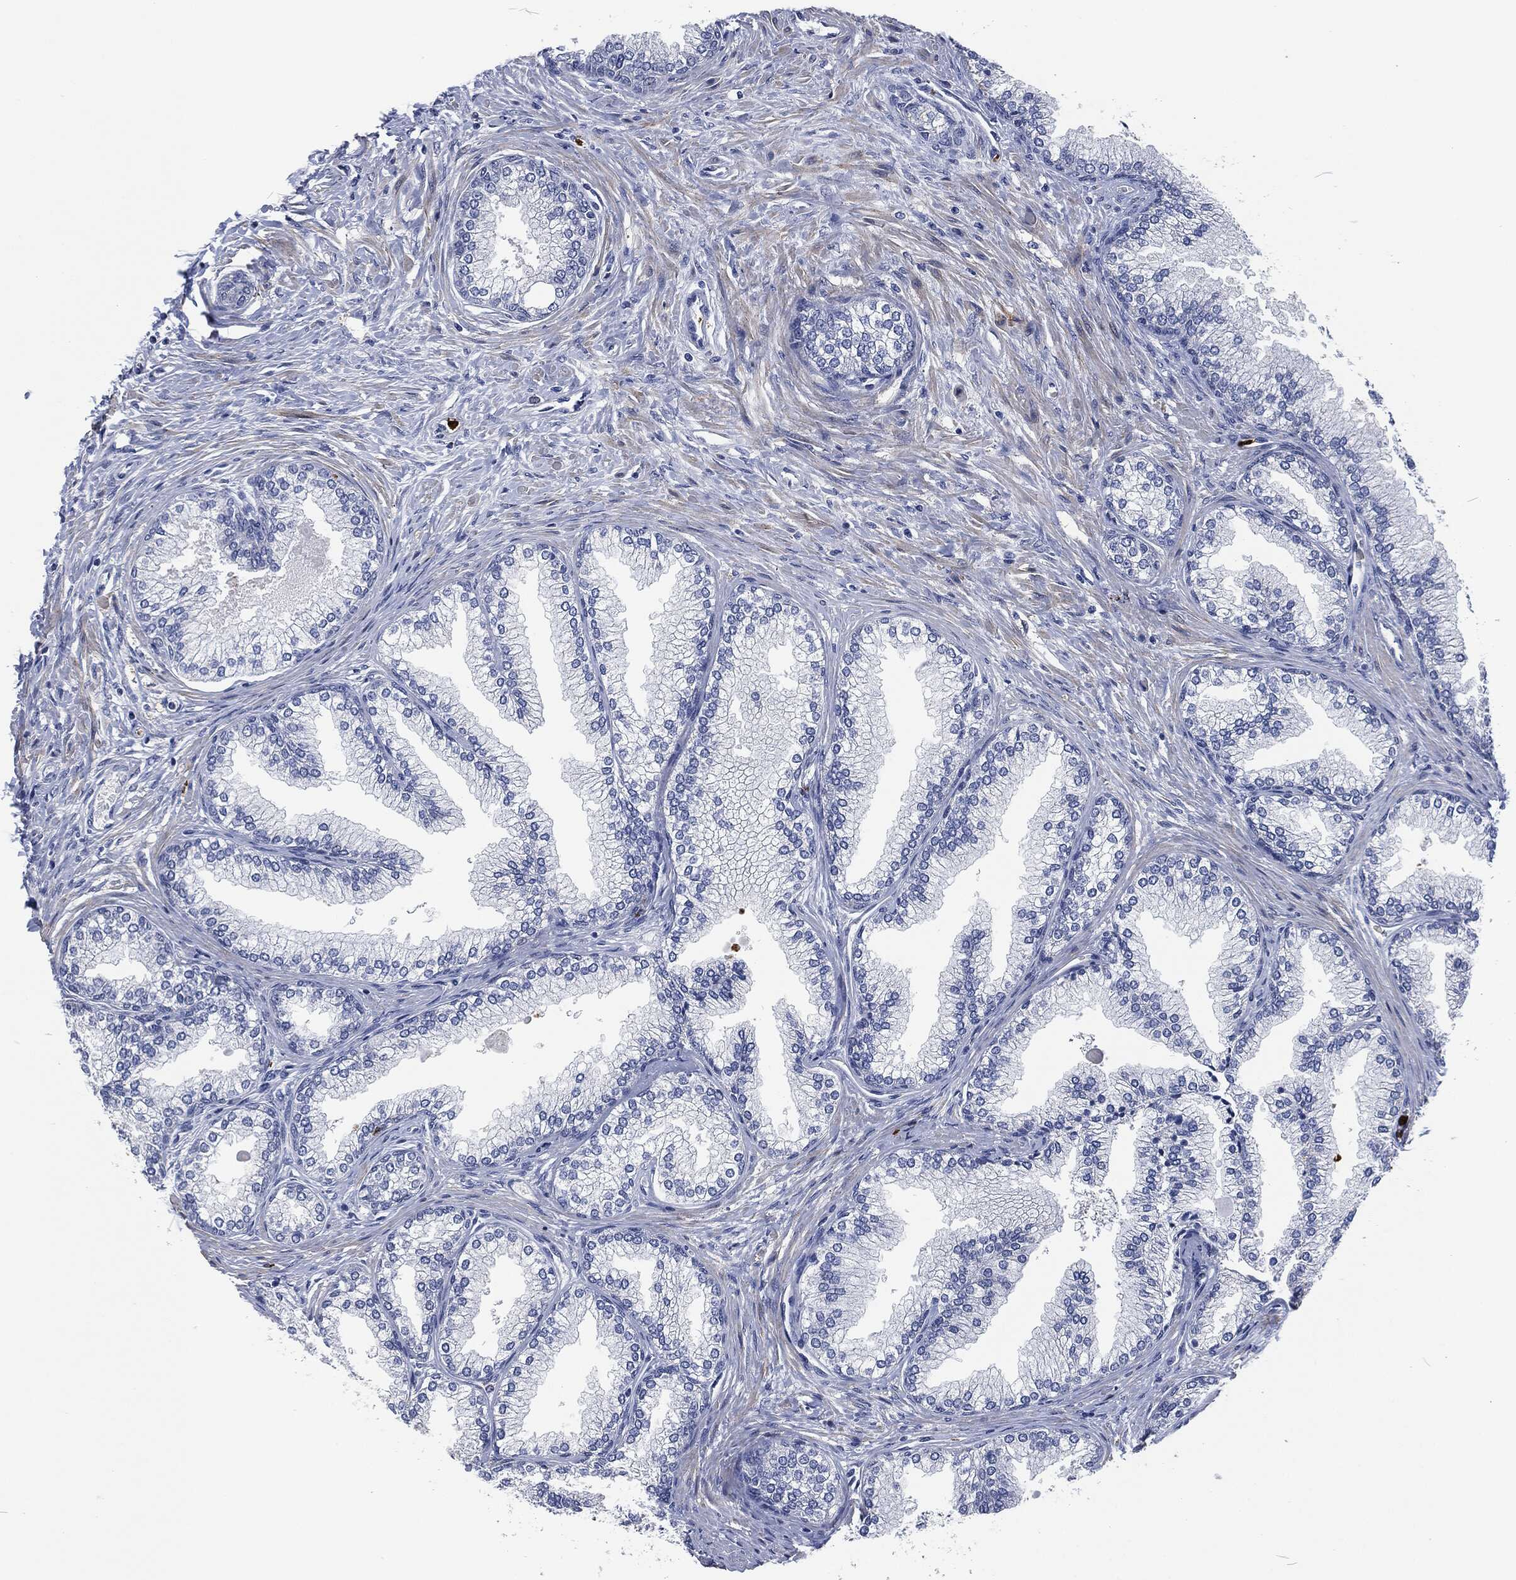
{"staining": {"intensity": "negative", "quantity": "none", "location": "none"}, "tissue": "prostate", "cell_type": "Glandular cells", "image_type": "normal", "snomed": [{"axis": "morphology", "description": "Normal tissue, NOS"}, {"axis": "topography", "description": "Prostate"}], "caption": "An image of prostate stained for a protein demonstrates no brown staining in glandular cells. The staining was performed using DAB to visualize the protein expression in brown, while the nuclei were stained in blue with hematoxylin (Magnification: 20x).", "gene": "MPO", "patient": {"sex": "male", "age": 72}}